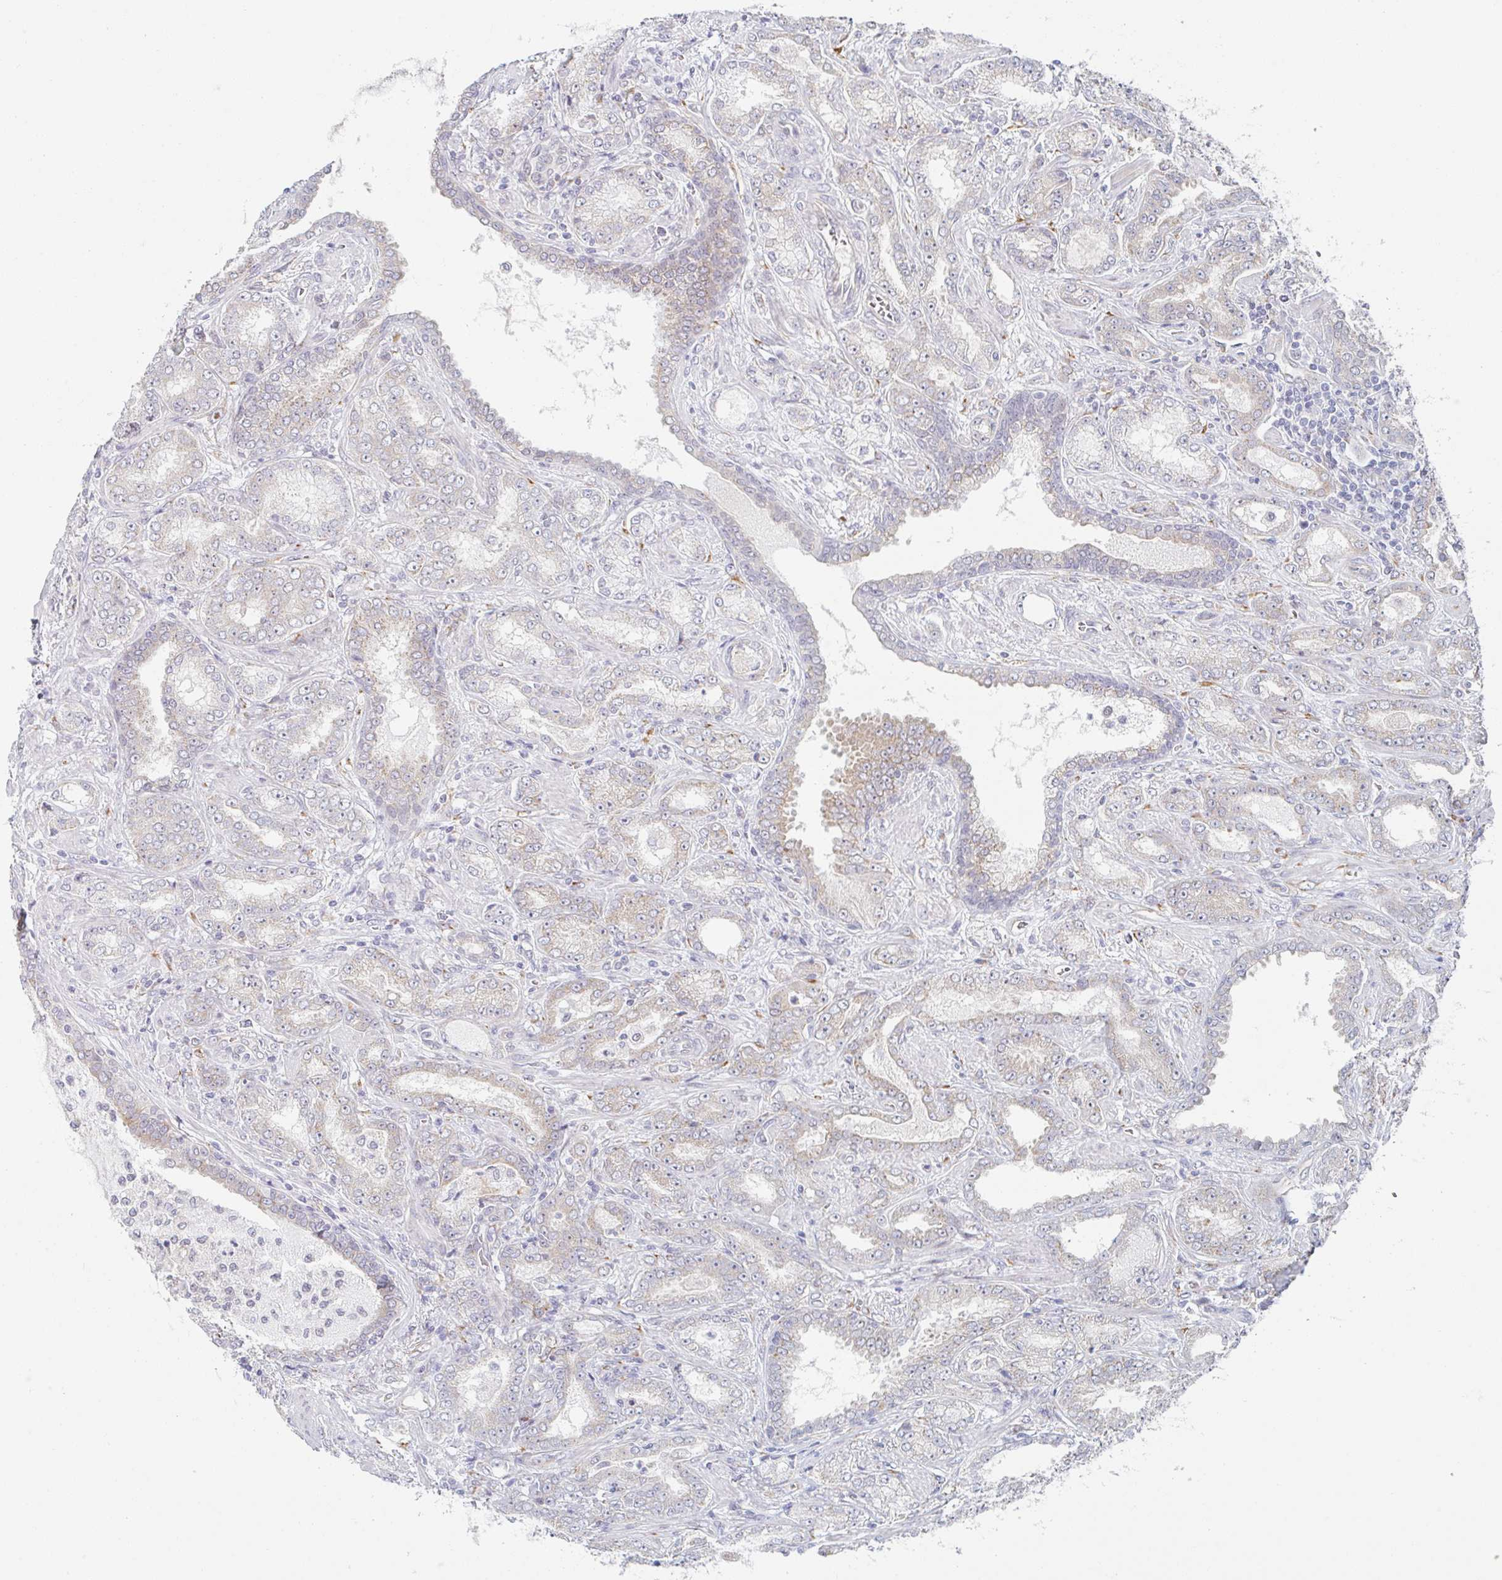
{"staining": {"intensity": "negative", "quantity": "none", "location": "none"}, "tissue": "prostate cancer", "cell_type": "Tumor cells", "image_type": "cancer", "snomed": [{"axis": "morphology", "description": "Adenocarcinoma, High grade"}, {"axis": "topography", "description": "Prostate"}], "caption": "Prostate cancer (adenocarcinoma (high-grade)) was stained to show a protein in brown. There is no significant expression in tumor cells.", "gene": "TRAPPC10", "patient": {"sex": "male", "age": 72}}